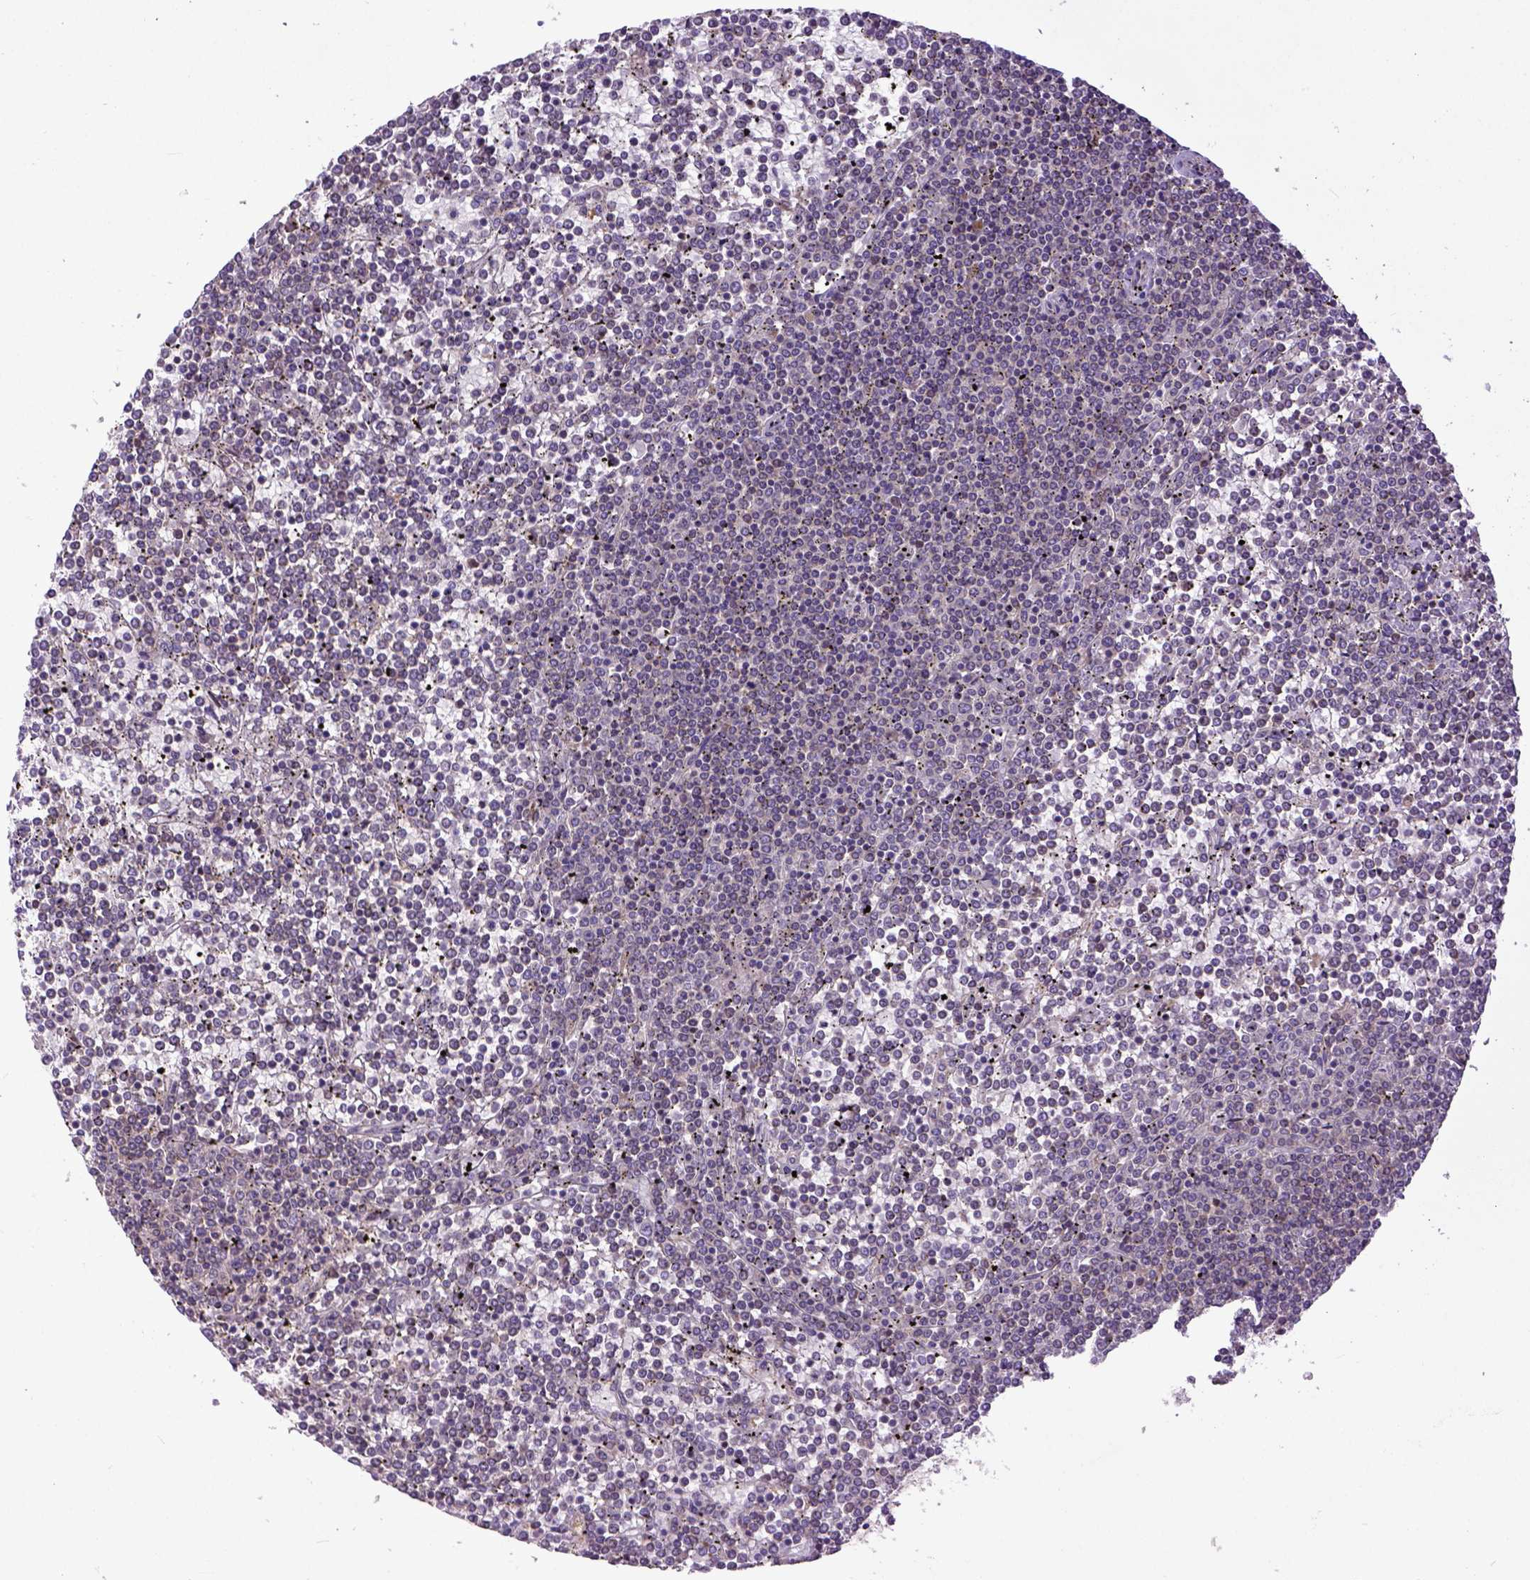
{"staining": {"intensity": "negative", "quantity": "none", "location": "none"}, "tissue": "lymphoma", "cell_type": "Tumor cells", "image_type": "cancer", "snomed": [{"axis": "morphology", "description": "Malignant lymphoma, non-Hodgkin's type, Low grade"}, {"axis": "topography", "description": "Spleen"}], "caption": "The IHC micrograph has no significant expression in tumor cells of lymphoma tissue.", "gene": "CPNE1", "patient": {"sex": "female", "age": 19}}